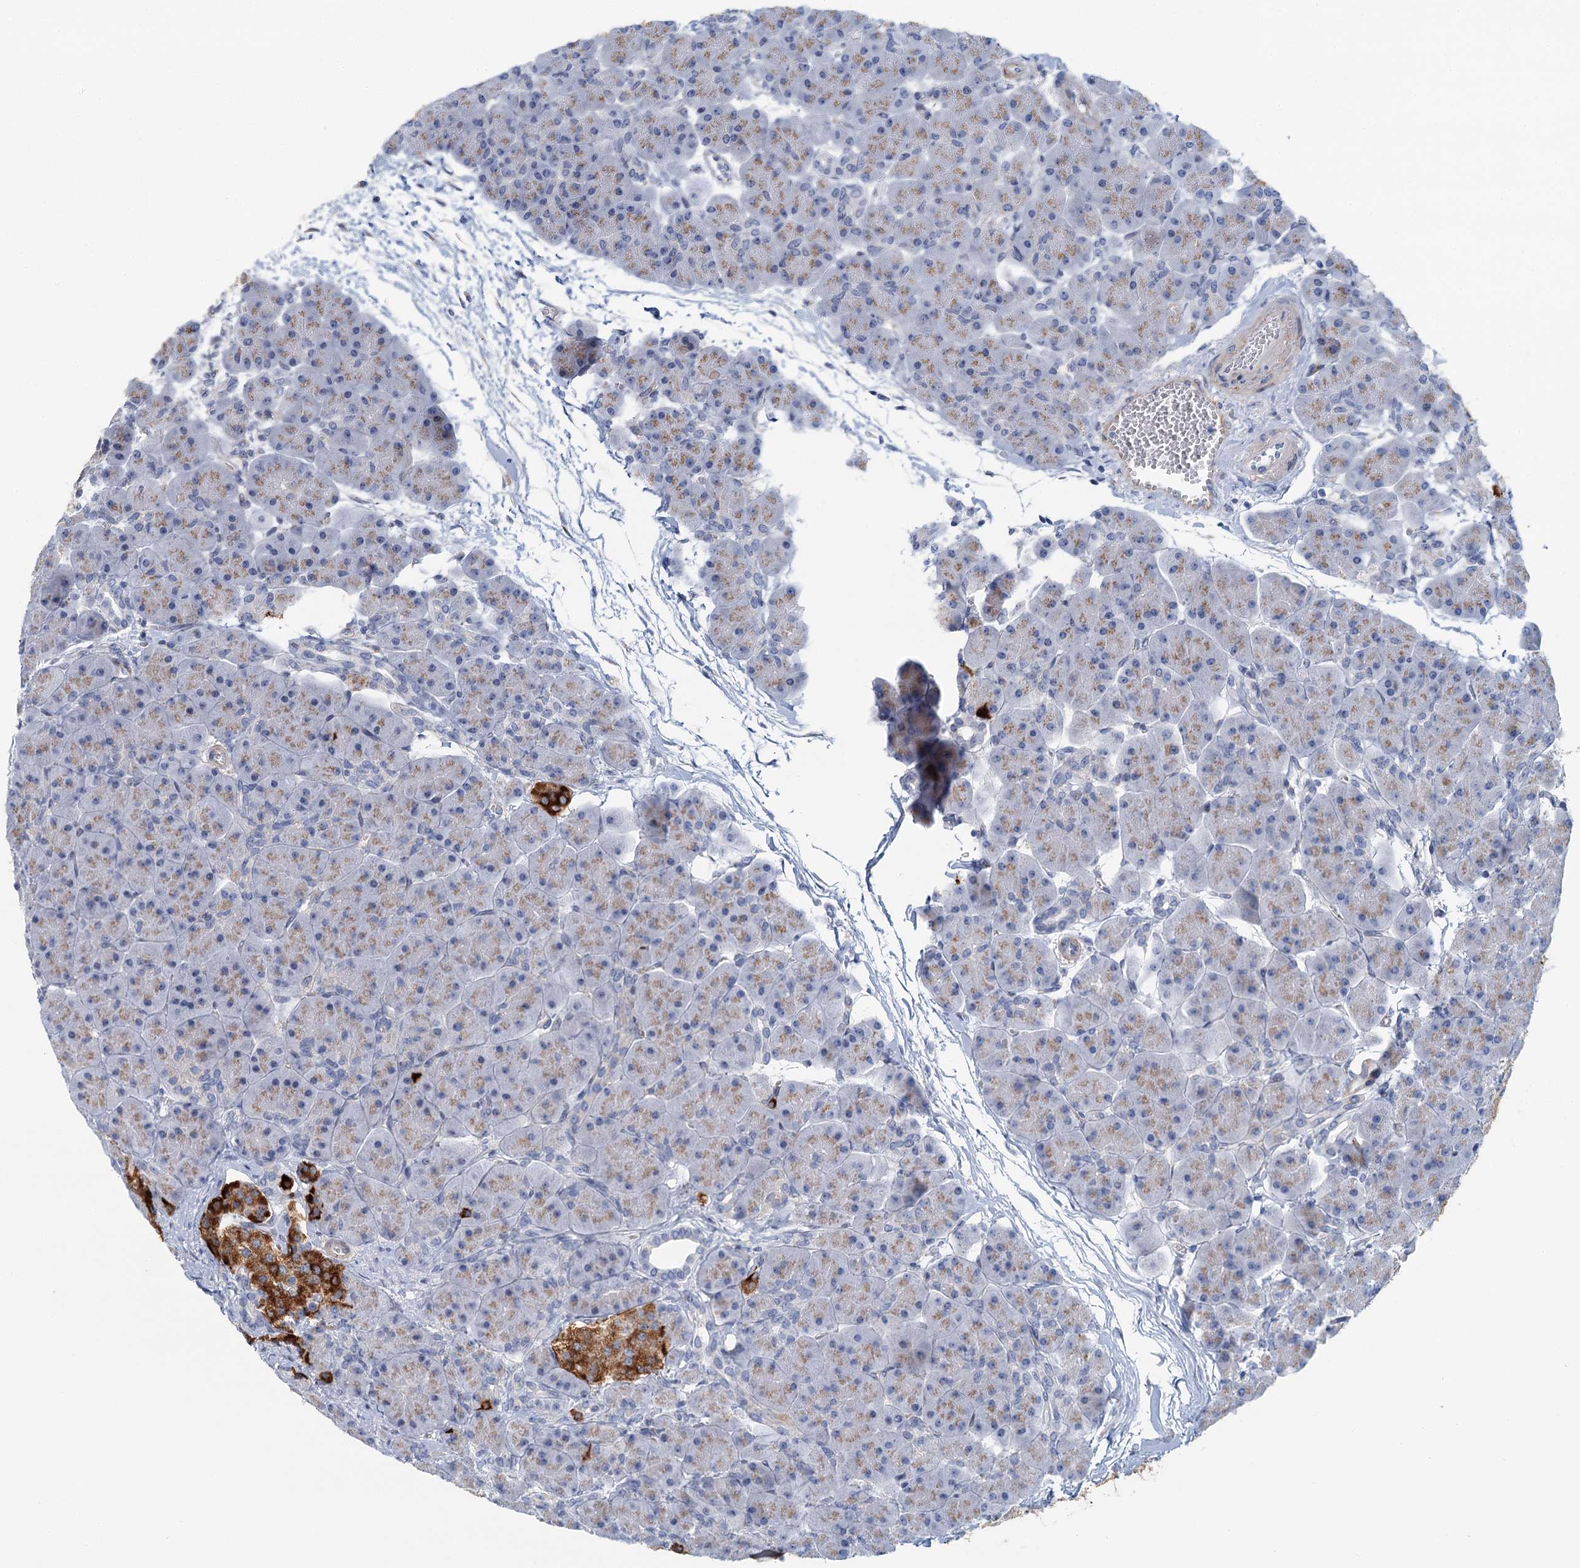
{"staining": {"intensity": "moderate", "quantity": "25%-75%", "location": "cytoplasmic/membranous"}, "tissue": "pancreas", "cell_type": "Exocrine glandular cells", "image_type": "normal", "snomed": [{"axis": "morphology", "description": "Normal tissue, NOS"}, {"axis": "topography", "description": "Pancreas"}], "caption": "Protein analysis of normal pancreas shows moderate cytoplasmic/membranous positivity in about 25%-75% of exocrine glandular cells. (IHC, brightfield microscopy, high magnification).", "gene": "ZNF527", "patient": {"sex": "male", "age": 66}}